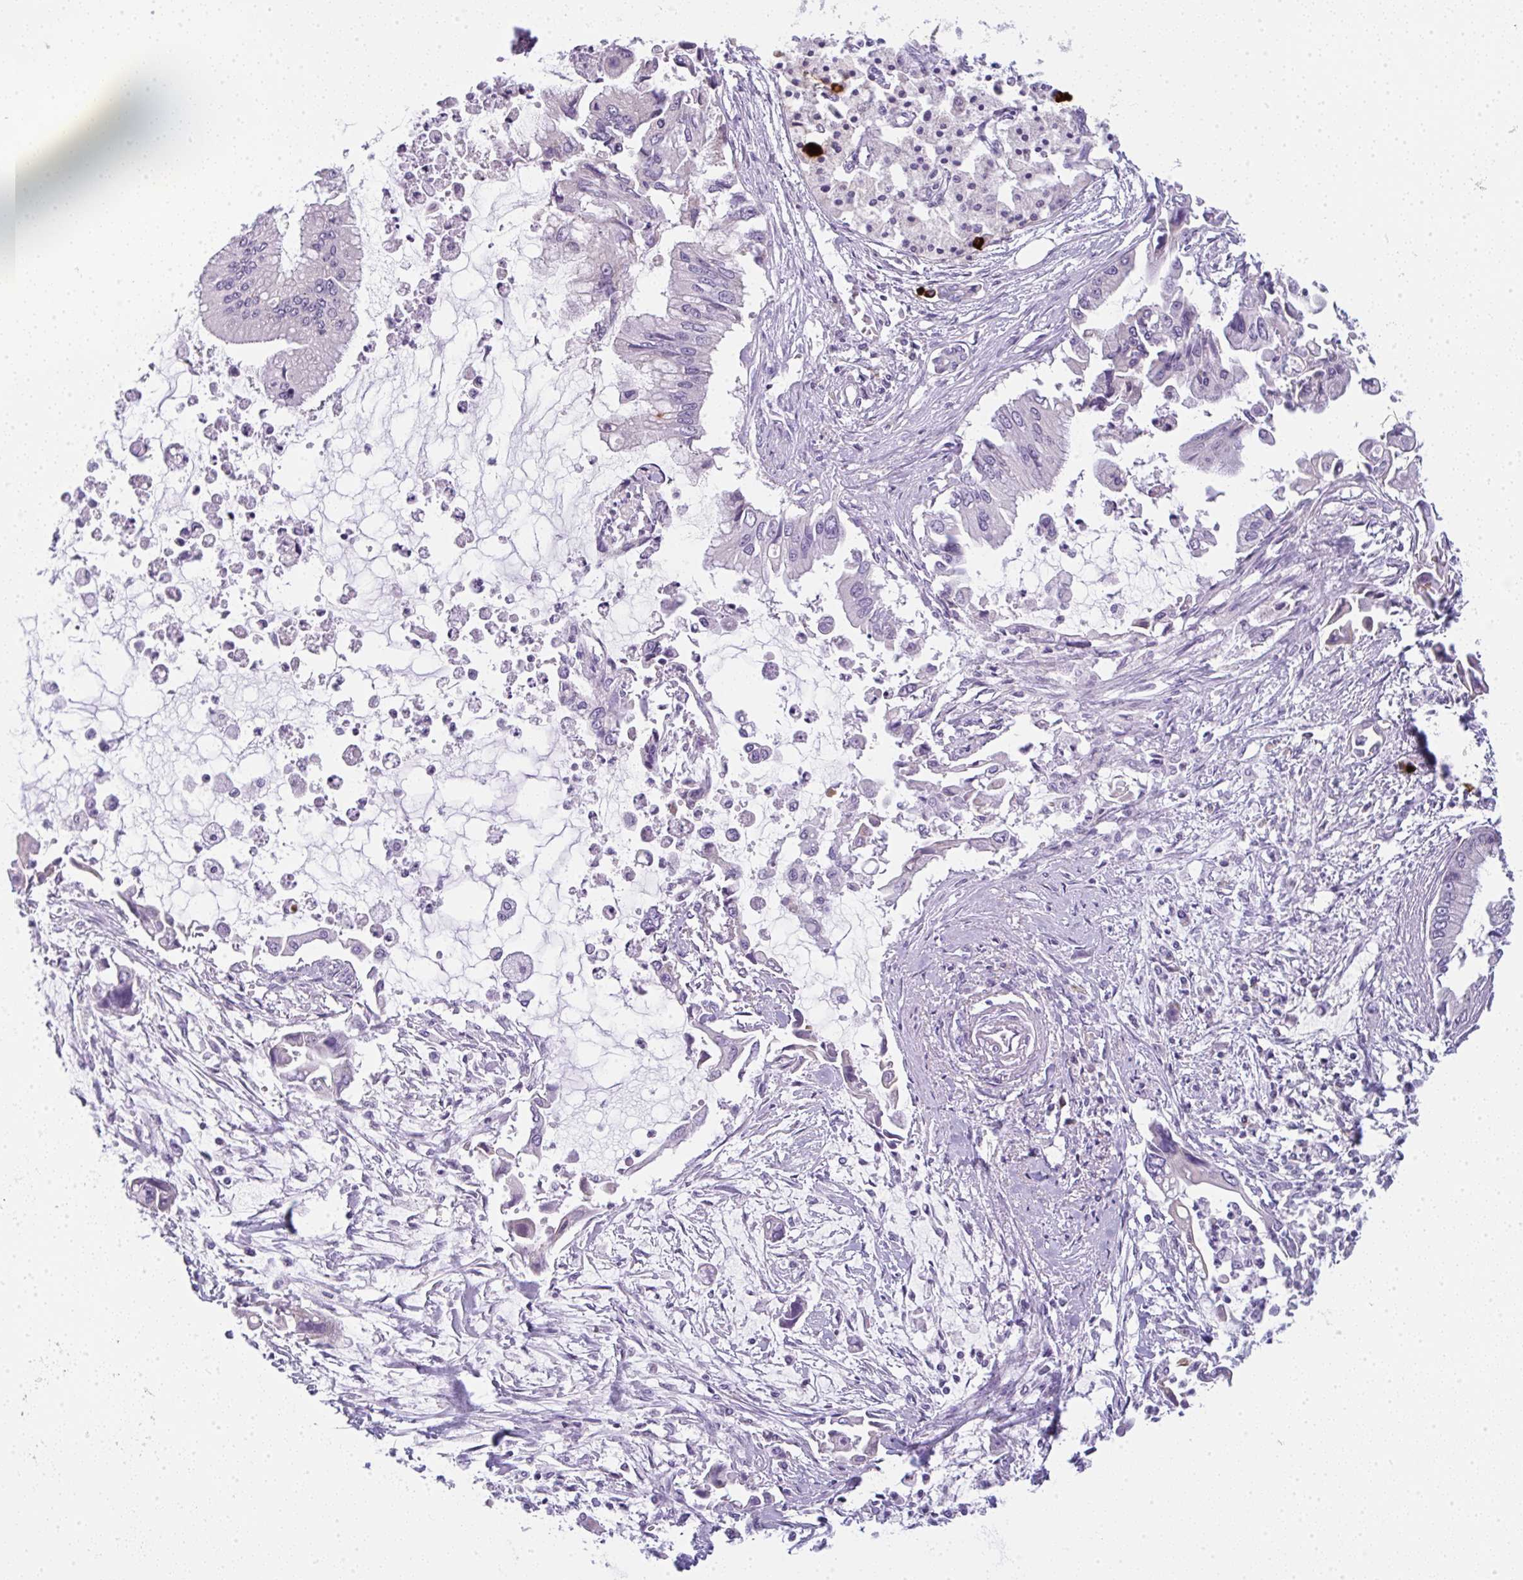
{"staining": {"intensity": "negative", "quantity": "none", "location": "none"}, "tissue": "pancreatic cancer", "cell_type": "Tumor cells", "image_type": "cancer", "snomed": [{"axis": "morphology", "description": "Adenocarcinoma, NOS"}, {"axis": "topography", "description": "Pancreas"}], "caption": "The histopathology image demonstrates no staining of tumor cells in pancreatic cancer. (Stains: DAB IHC with hematoxylin counter stain, Microscopy: brightfield microscopy at high magnification).", "gene": "LPAR4", "patient": {"sex": "male", "age": 84}}